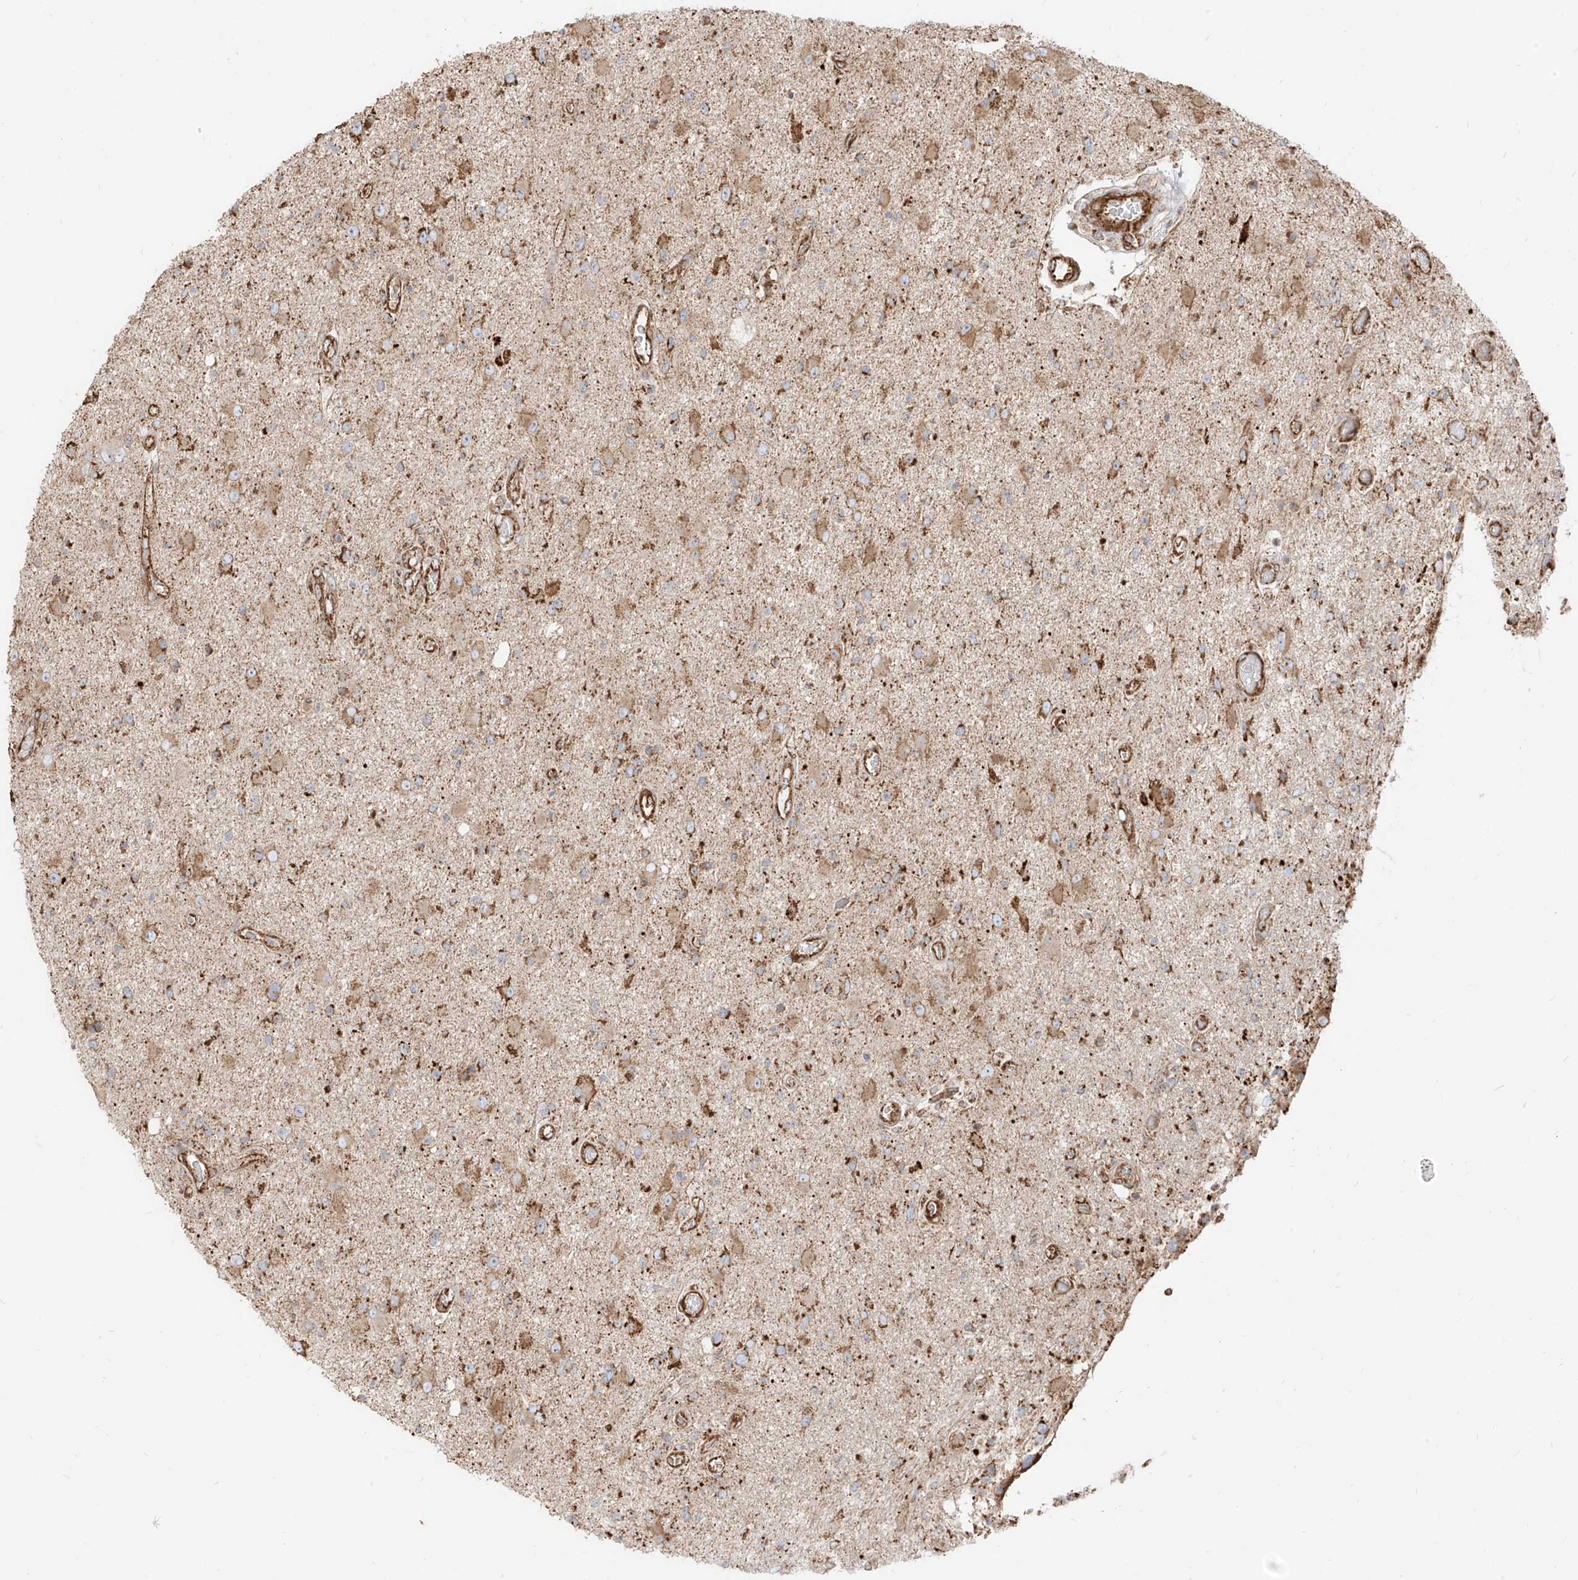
{"staining": {"intensity": "moderate", "quantity": "25%-75%", "location": "cytoplasmic/membranous"}, "tissue": "glioma", "cell_type": "Tumor cells", "image_type": "cancer", "snomed": [{"axis": "morphology", "description": "Glioma, malignant, High grade"}, {"axis": "topography", "description": "Brain"}], "caption": "Immunohistochemical staining of malignant glioma (high-grade) exhibits moderate cytoplasmic/membranous protein expression in approximately 25%-75% of tumor cells.", "gene": "PLCL1", "patient": {"sex": "male", "age": 33}}